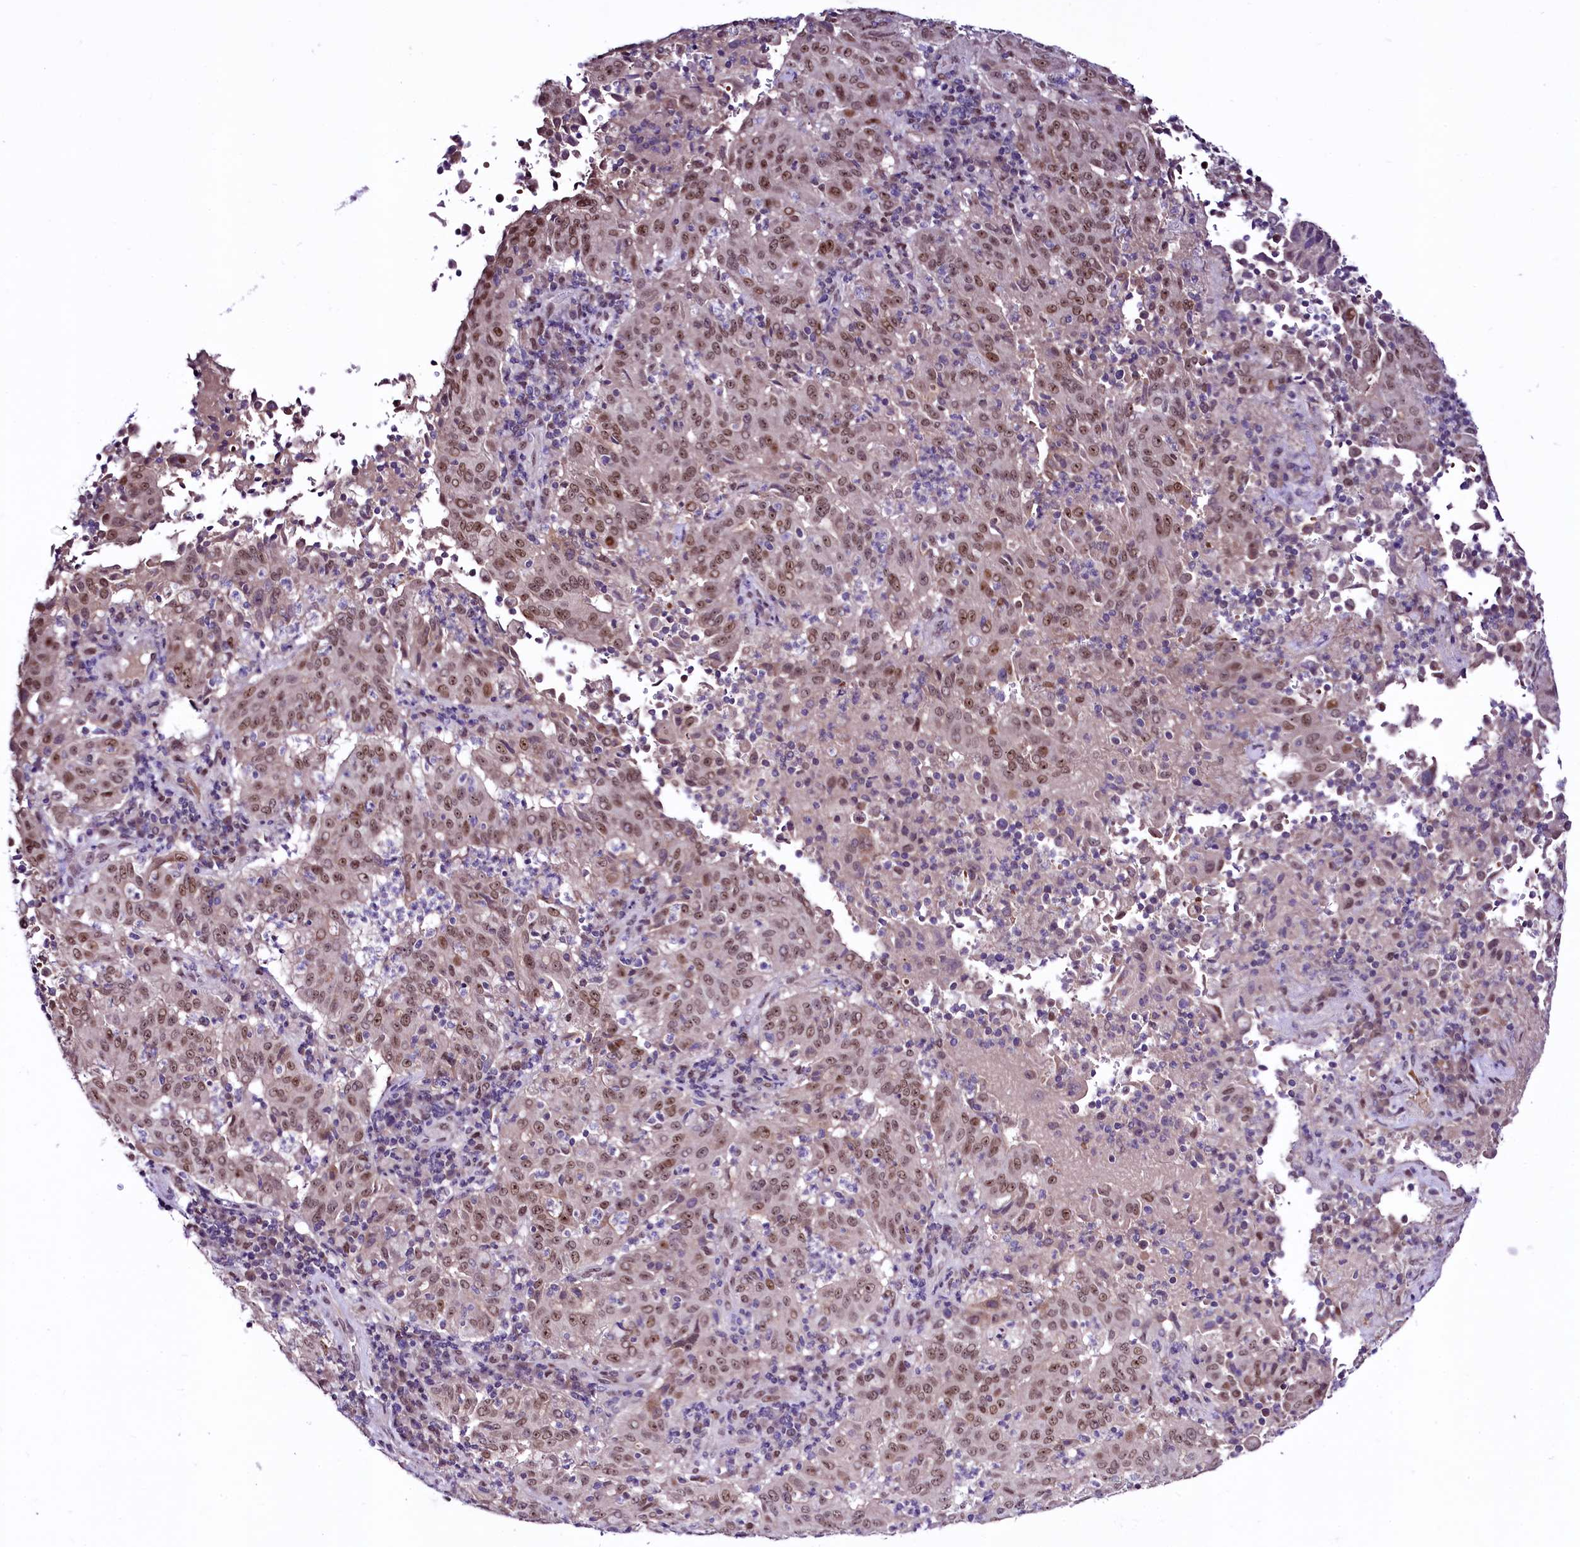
{"staining": {"intensity": "moderate", "quantity": ">75%", "location": "nuclear"}, "tissue": "pancreatic cancer", "cell_type": "Tumor cells", "image_type": "cancer", "snomed": [{"axis": "morphology", "description": "Adenocarcinoma, NOS"}, {"axis": "topography", "description": "Pancreas"}], "caption": "This photomicrograph reveals immunohistochemistry (IHC) staining of human pancreatic cancer (adenocarcinoma), with medium moderate nuclear expression in about >75% of tumor cells.", "gene": "LEUTX", "patient": {"sex": "male", "age": 63}}